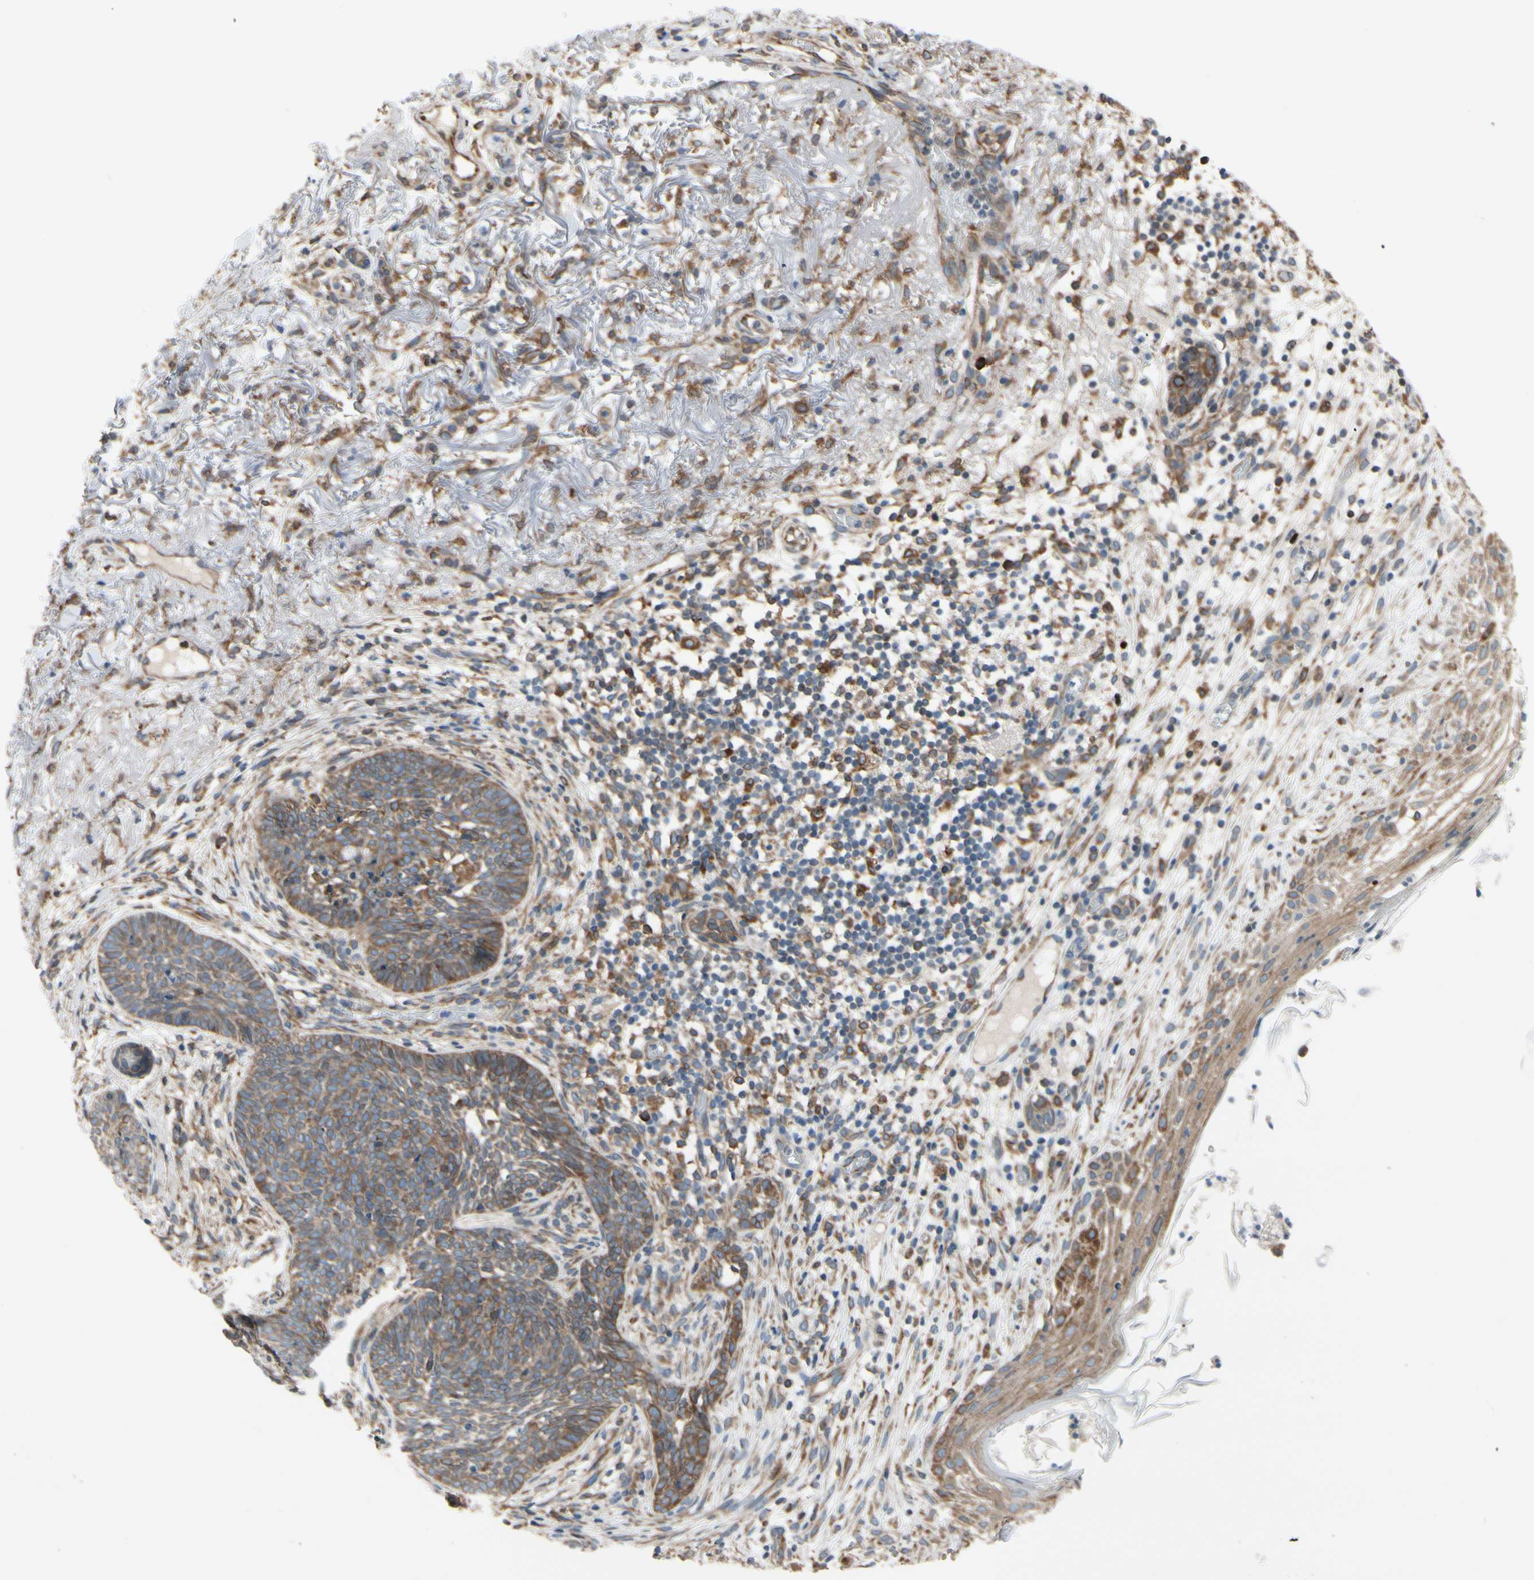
{"staining": {"intensity": "moderate", "quantity": ">75%", "location": "cytoplasmic/membranous"}, "tissue": "skin cancer", "cell_type": "Tumor cells", "image_type": "cancer", "snomed": [{"axis": "morphology", "description": "Basal cell carcinoma"}, {"axis": "topography", "description": "Skin"}], "caption": "Skin cancer (basal cell carcinoma) stained with IHC reveals moderate cytoplasmic/membranous staining in approximately >75% of tumor cells.", "gene": "CLCC1", "patient": {"sex": "female", "age": 70}}